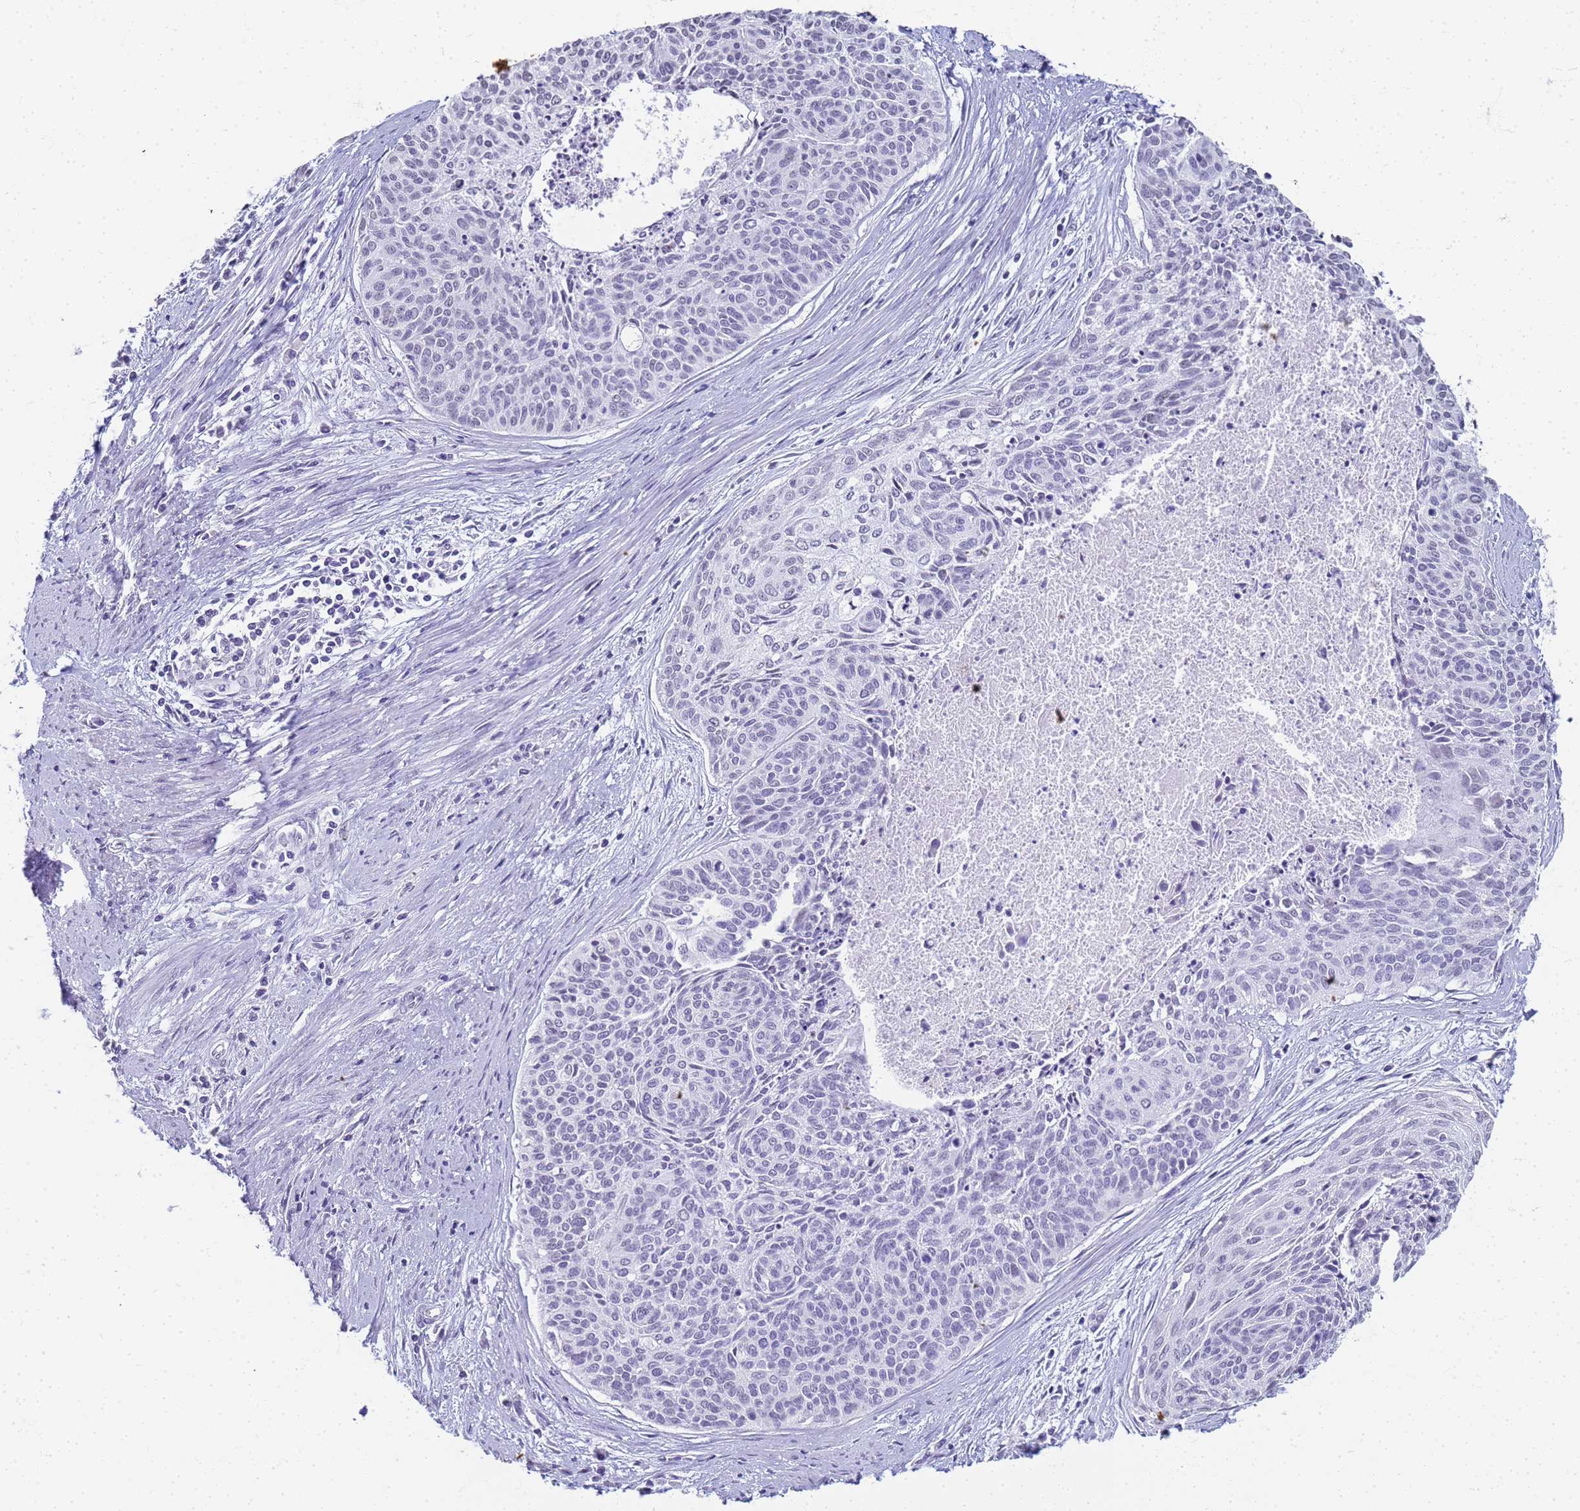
{"staining": {"intensity": "negative", "quantity": "none", "location": "none"}, "tissue": "cervical cancer", "cell_type": "Tumor cells", "image_type": "cancer", "snomed": [{"axis": "morphology", "description": "Squamous cell carcinoma, NOS"}, {"axis": "topography", "description": "Cervix"}], "caption": "IHC image of neoplastic tissue: cervical cancer stained with DAB (3,3'-diaminobenzidine) demonstrates no significant protein staining in tumor cells.", "gene": "SLC7A9", "patient": {"sex": "female", "age": 55}}